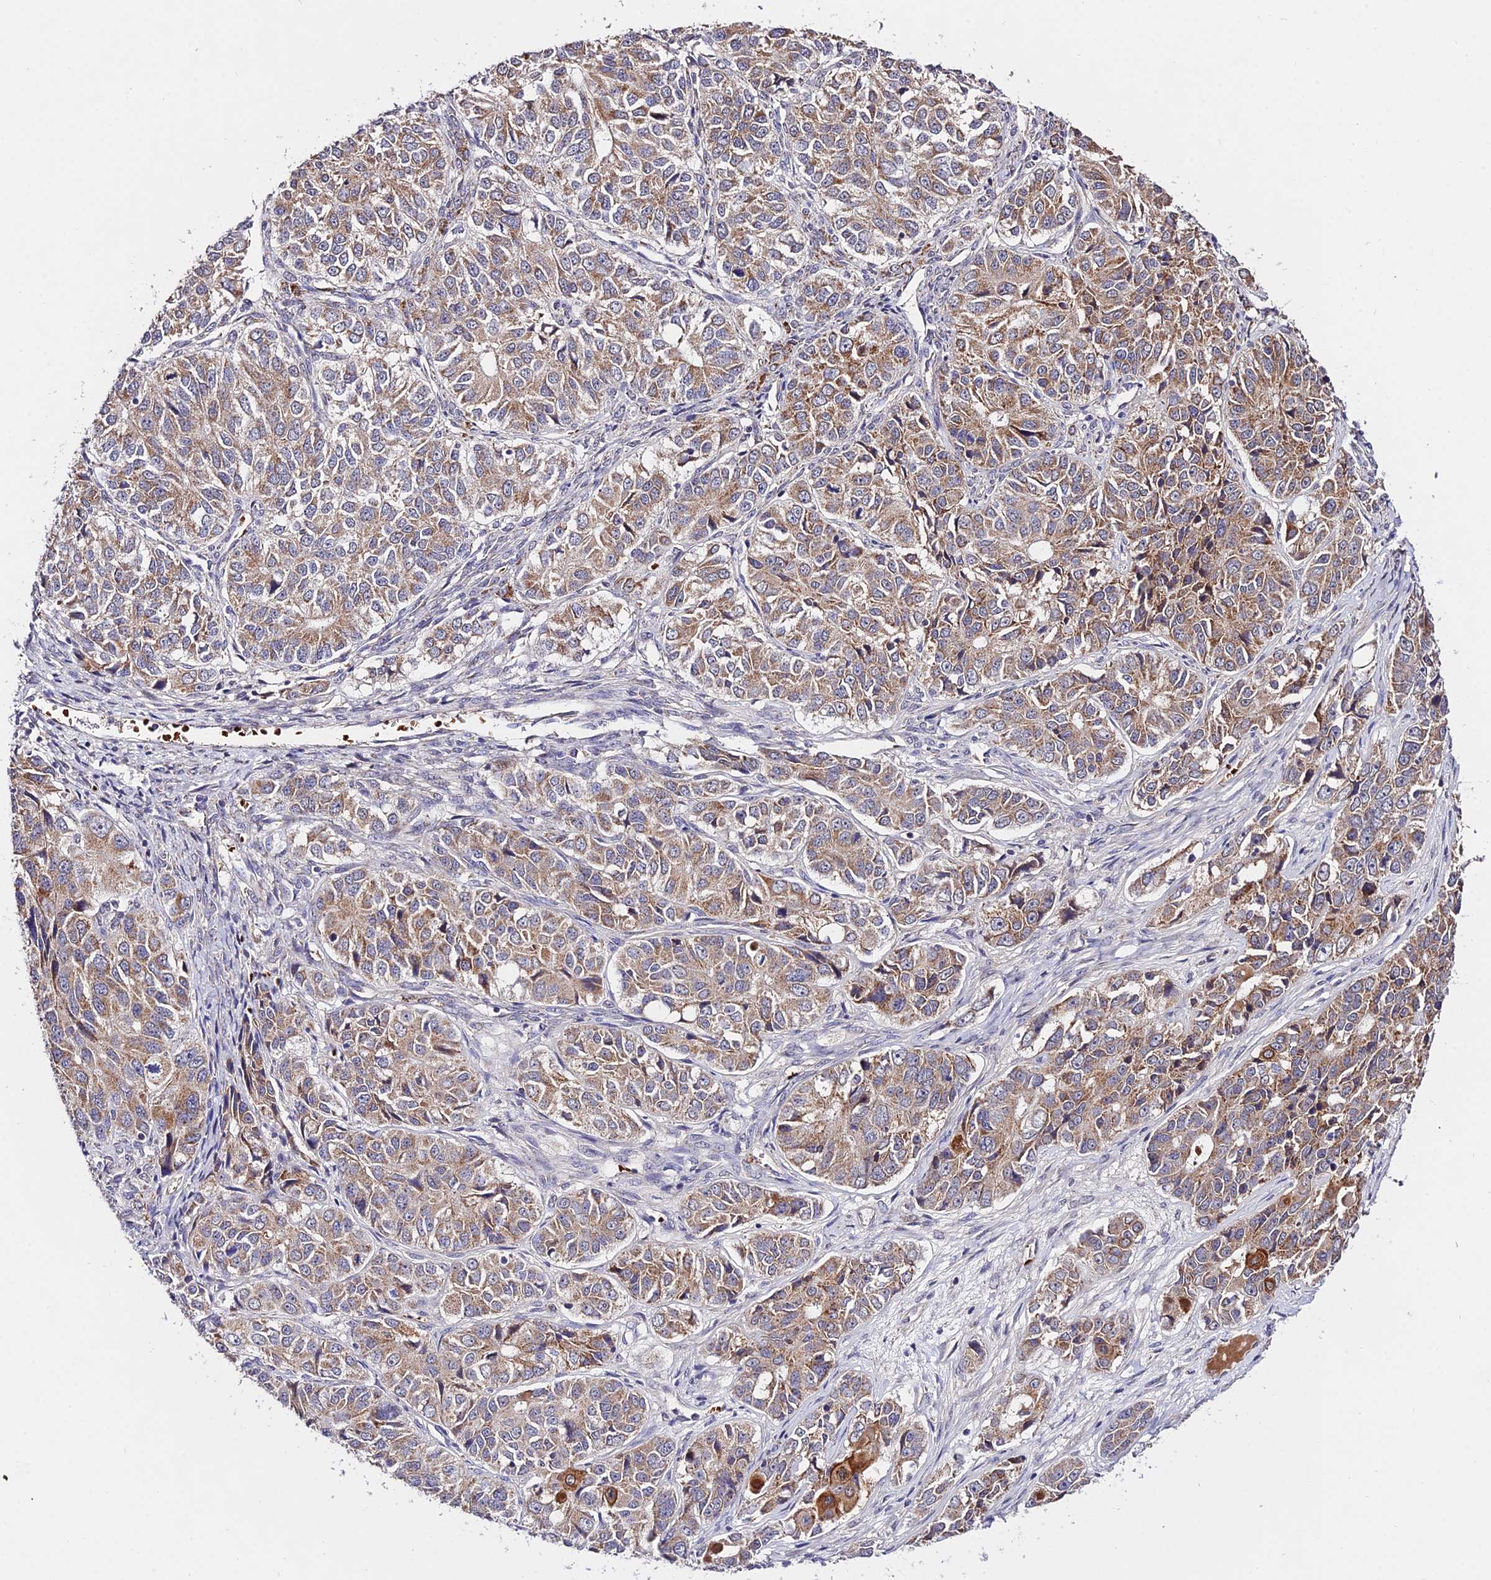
{"staining": {"intensity": "moderate", "quantity": ">75%", "location": "cytoplasmic/membranous"}, "tissue": "ovarian cancer", "cell_type": "Tumor cells", "image_type": "cancer", "snomed": [{"axis": "morphology", "description": "Carcinoma, endometroid"}, {"axis": "topography", "description": "Ovary"}], "caption": "Ovarian cancer stained for a protein shows moderate cytoplasmic/membranous positivity in tumor cells. (DAB = brown stain, brightfield microscopy at high magnification).", "gene": "WDR5B", "patient": {"sex": "female", "age": 51}}